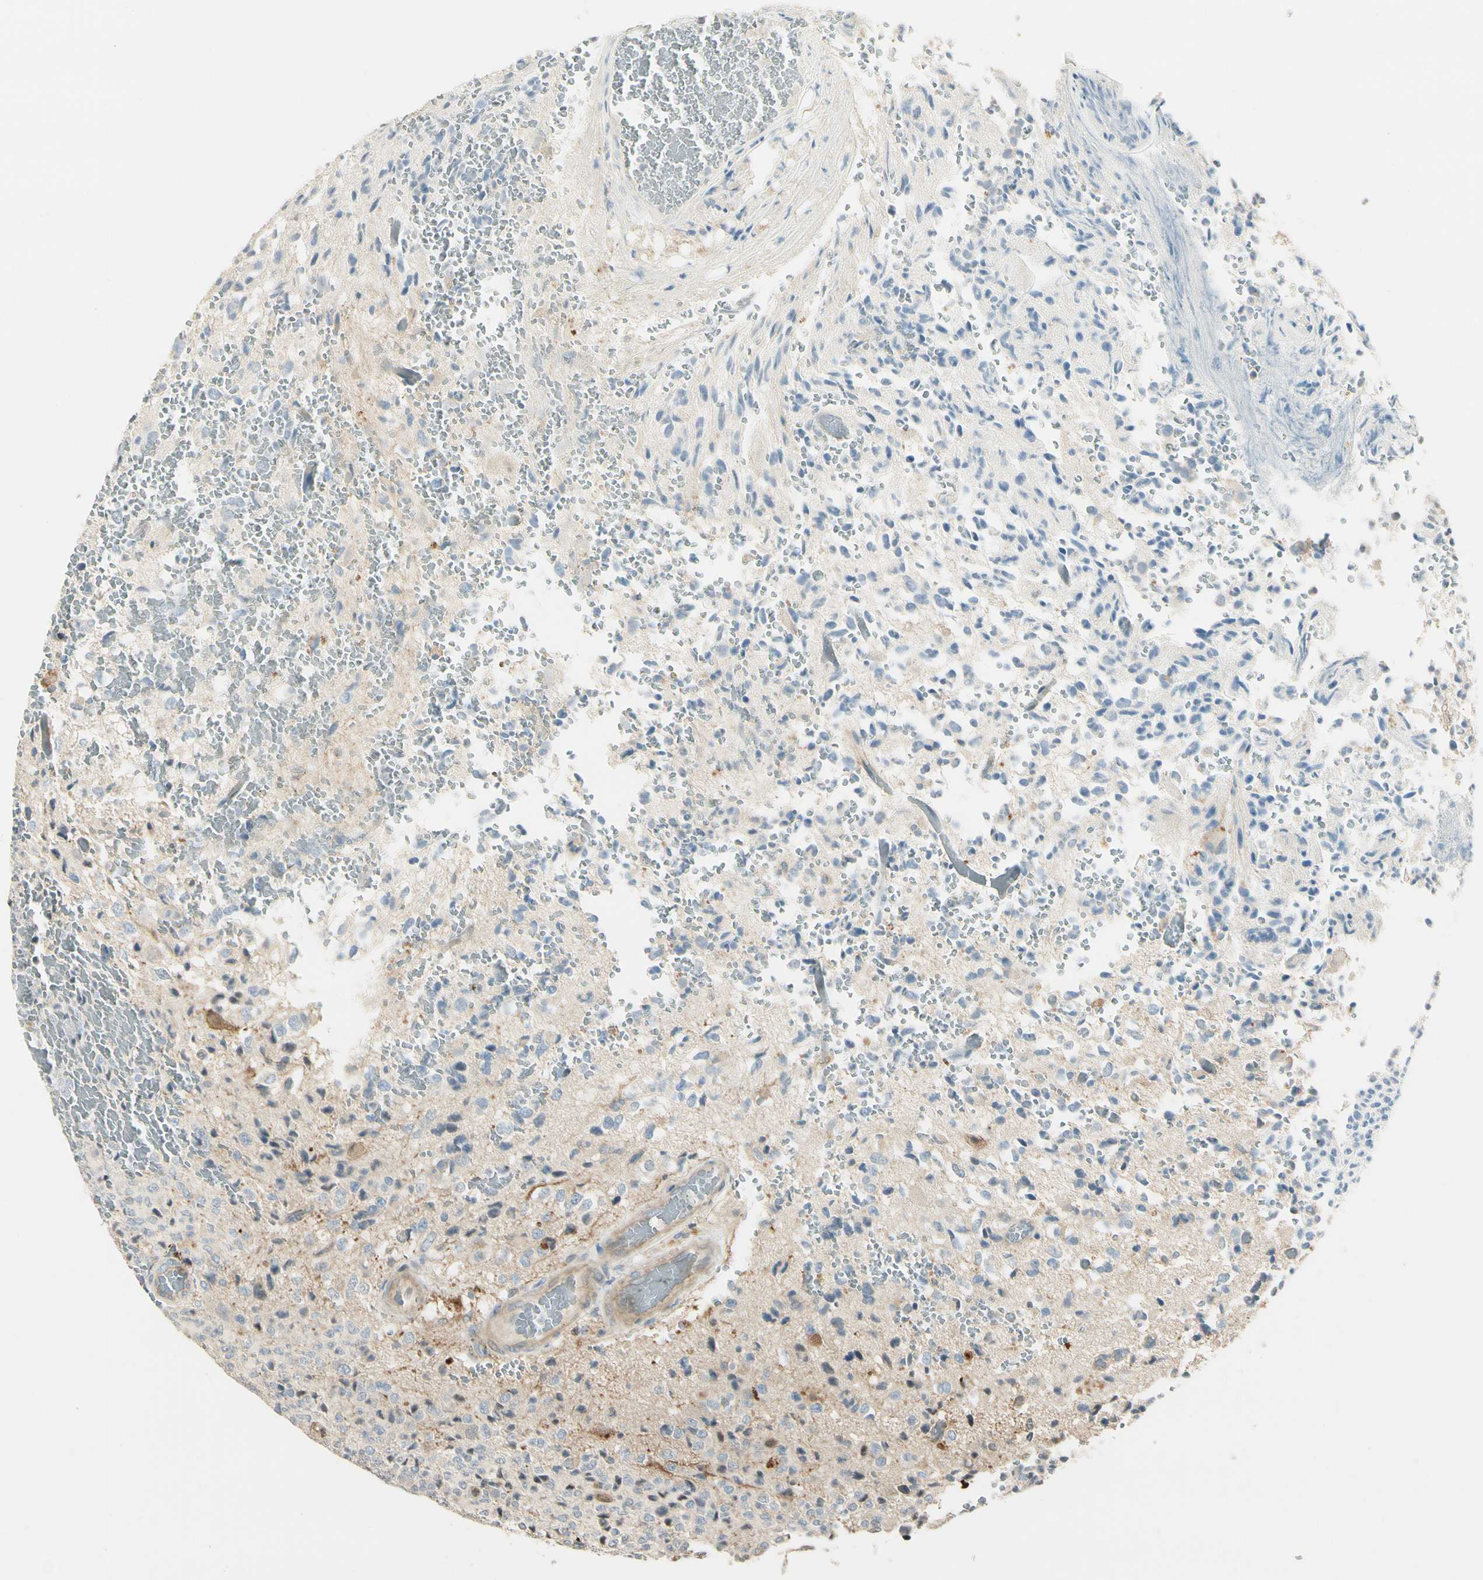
{"staining": {"intensity": "negative", "quantity": "none", "location": "none"}, "tissue": "glioma", "cell_type": "Tumor cells", "image_type": "cancer", "snomed": [{"axis": "morphology", "description": "Glioma, malignant, High grade"}, {"axis": "topography", "description": "pancreas cauda"}], "caption": "A high-resolution photomicrograph shows immunohistochemistry (IHC) staining of glioma, which displays no significant expression in tumor cells. (DAB (3,3'-diaminobenzidine) immunohistochemistry (IHC) visualized using brightfield microscopy, high magnification).", "gene": "P3H2", "patient": {"sex": "male", "age": 60}}